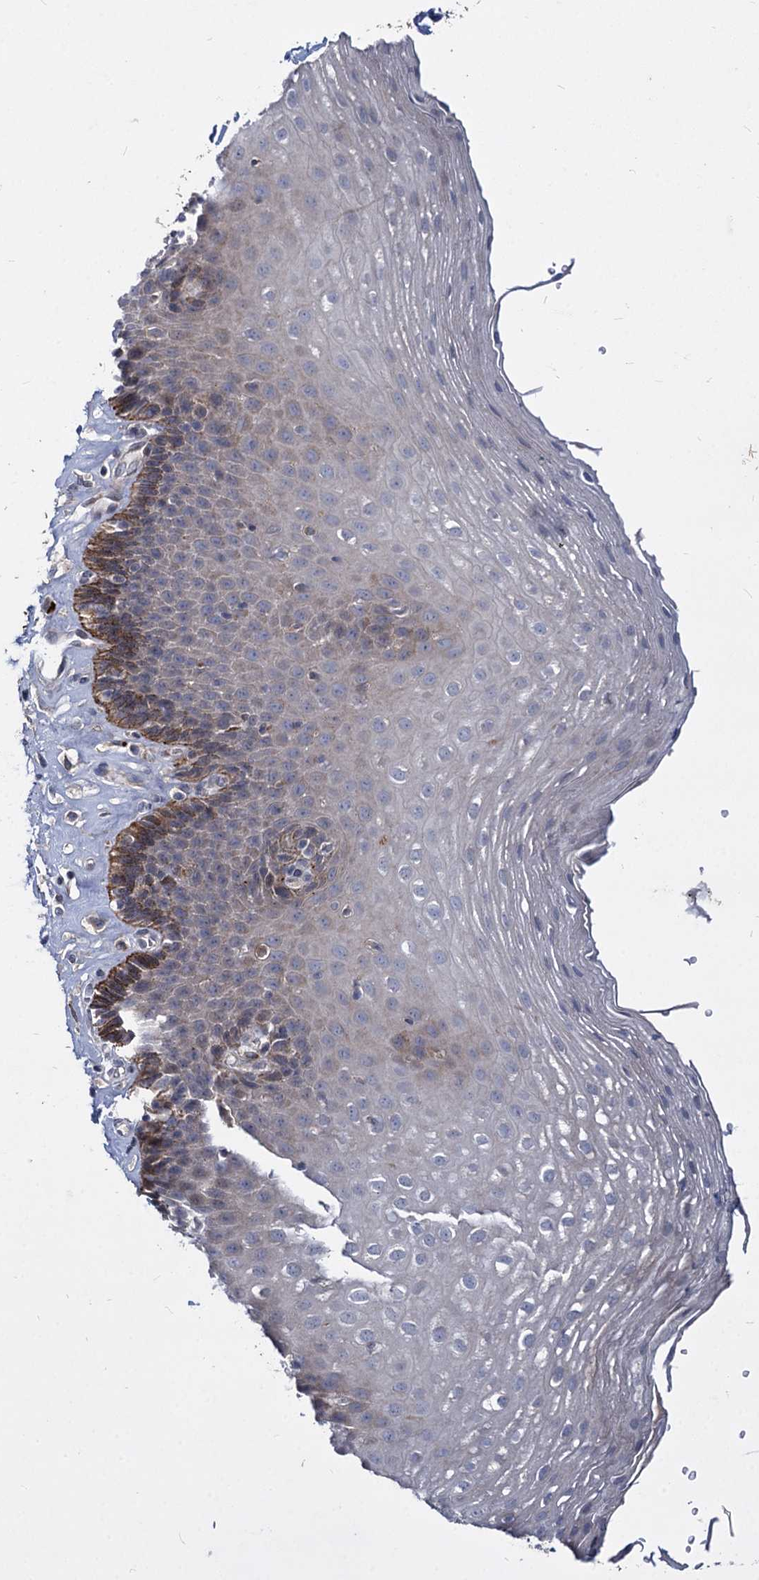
{"staining": {"intensity": "moderate", "quantity": "<25%", "location": "cytoplasmic/membranous"}, "tissue": "esophagus", "cell_type": "Squamous epithelial cells", "image_type": "normal", "snomed": [{"axis": "morphology", "description": "Normal tissue, NOS"}, {"axis": "topography", "description": "Esophagus"}], "caption": "This is a photomicrograph of immunohistochemistry (IHC) staining of normal esophagus, which shows moderate positivity in the cytoplasmic/membranous of squamous epithelial cells.", "gene": "C11orf86", "patient": {"sex": "female", "age": 66}}